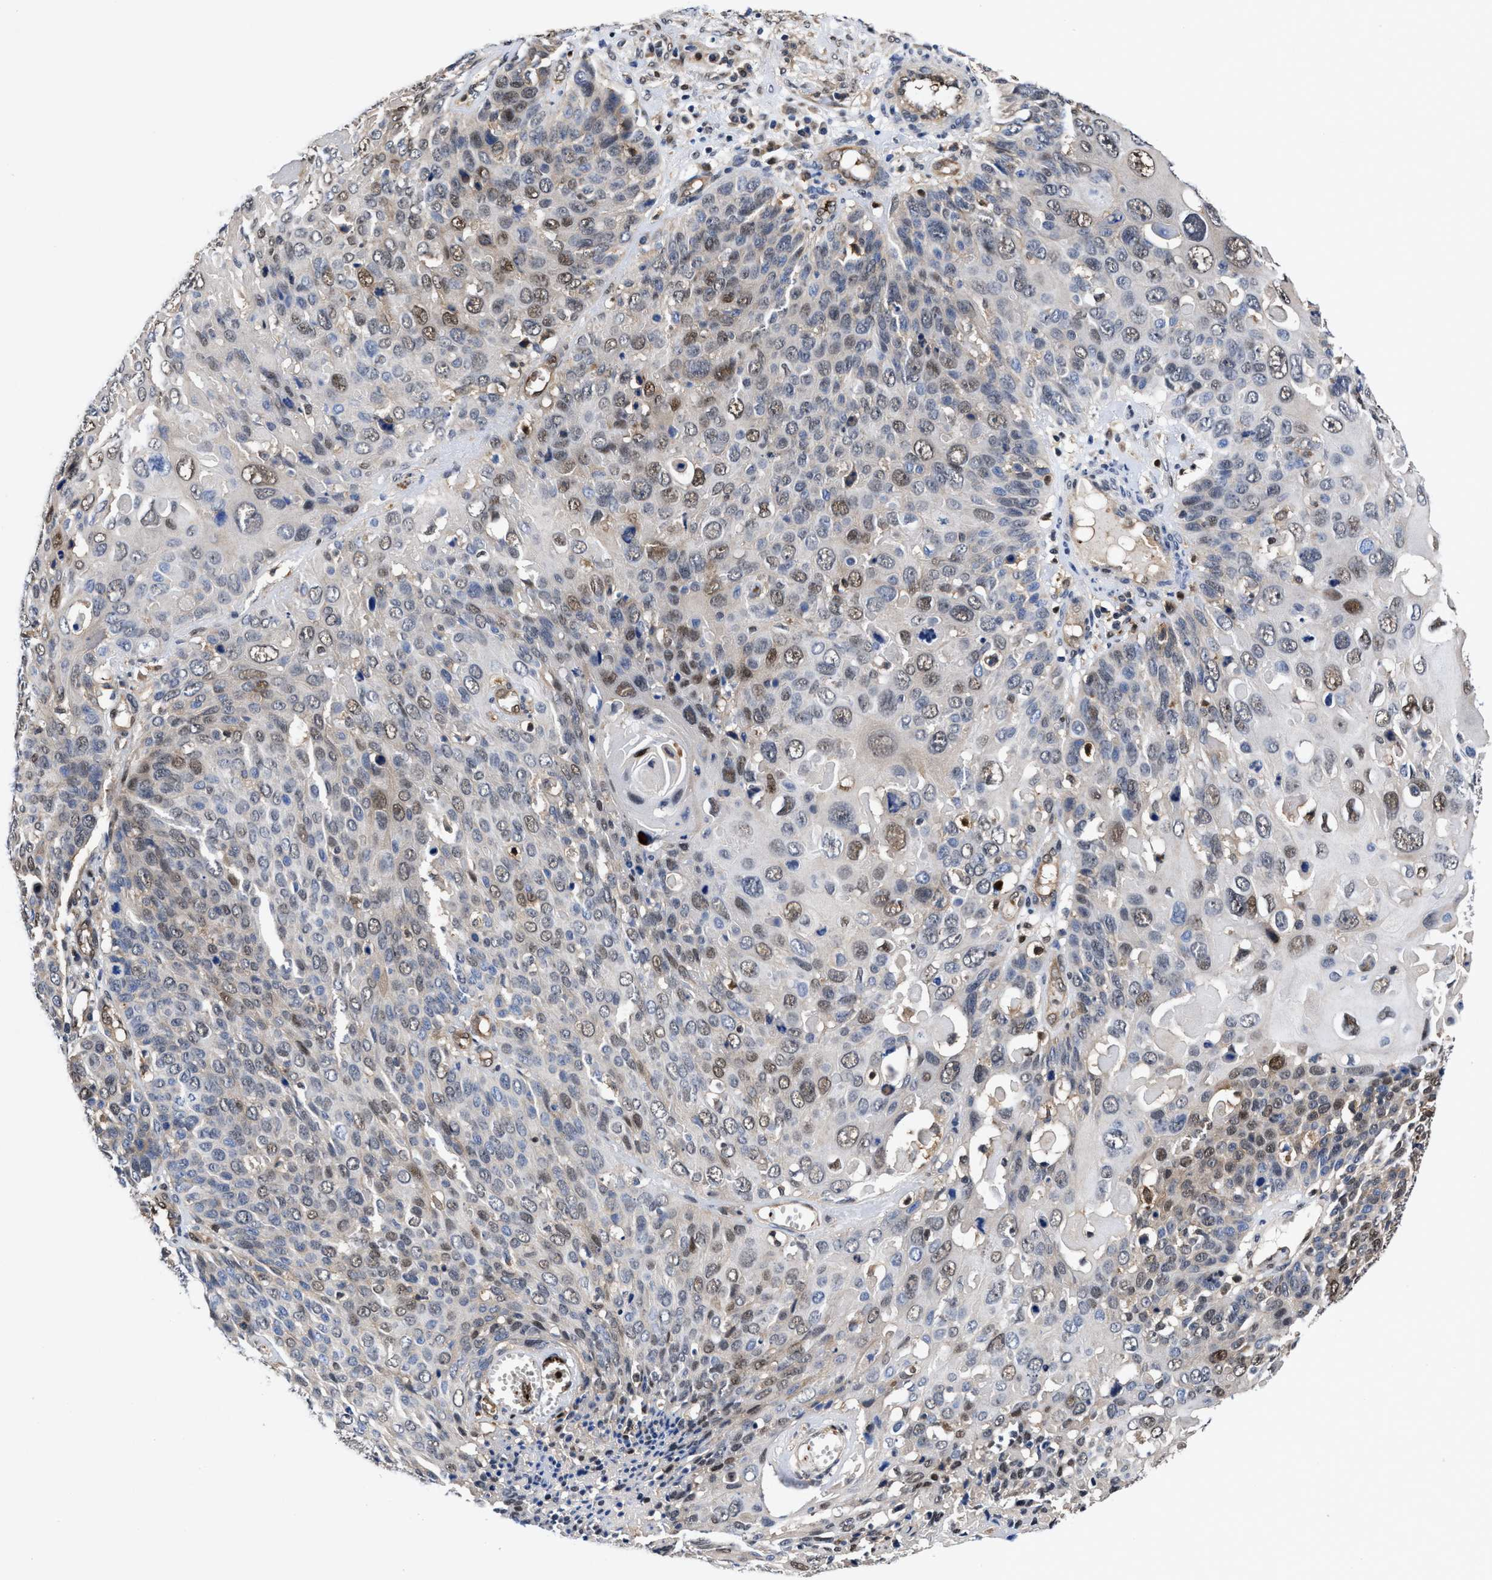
{"staining": {"intensity": "moderate", "quantity": "25%-75%", "location": "nuclear"}, "tissue": "cervical cancer", "cell_type": "Tumor cells", "image_type": "cancer", "snomed": [{"axis": "morphology", "description": "Squamous cell carcinoma, NOS"}, {"axis": "topography", "description": "Cervix"}], "caption": "Immunohistochemical staining of cervical squamous cell carcinoma displays moderate nuclear protein expression in approximately 25%-75% of tumor cells.", "gene": "ACLY", "patient": {"sex": "female", "age": 74}}